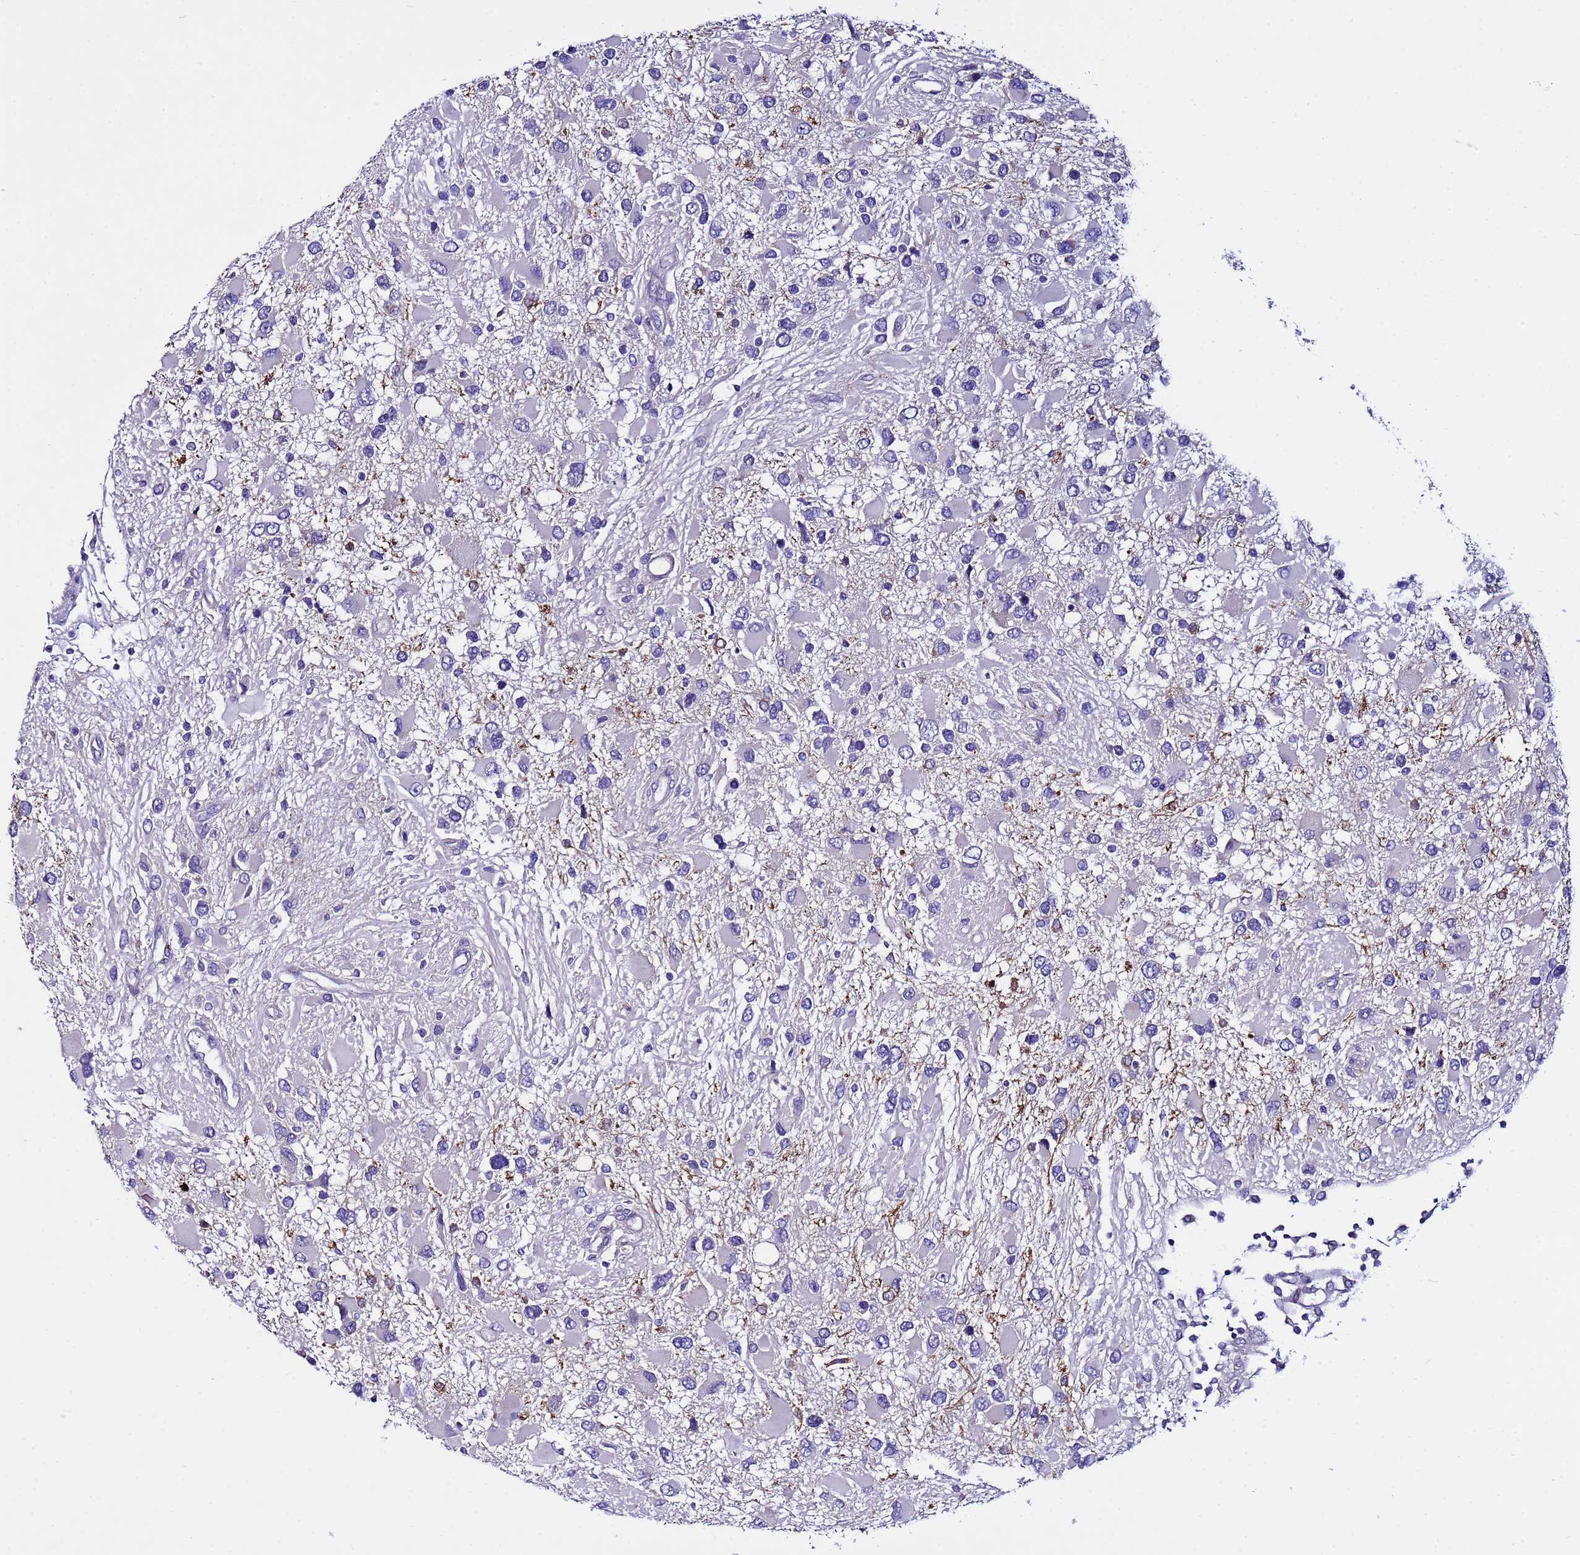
{"staining": {"intensity": "negative", "quantity": "none", "location": "none"}, "tissue": "glioma", "cell_type": "Tumor cells", "image_type": "cancer", "snomed": [{"axis": "morphology", "description": "Glioma, malignant, High grade"}, {"axis": "topography", "description": "Brain"}], "caption": "Tumor cells are negative for protein expression in human glioma.", "gene": "IGSF11", "patient": {"sex": "male", "age": 53}}